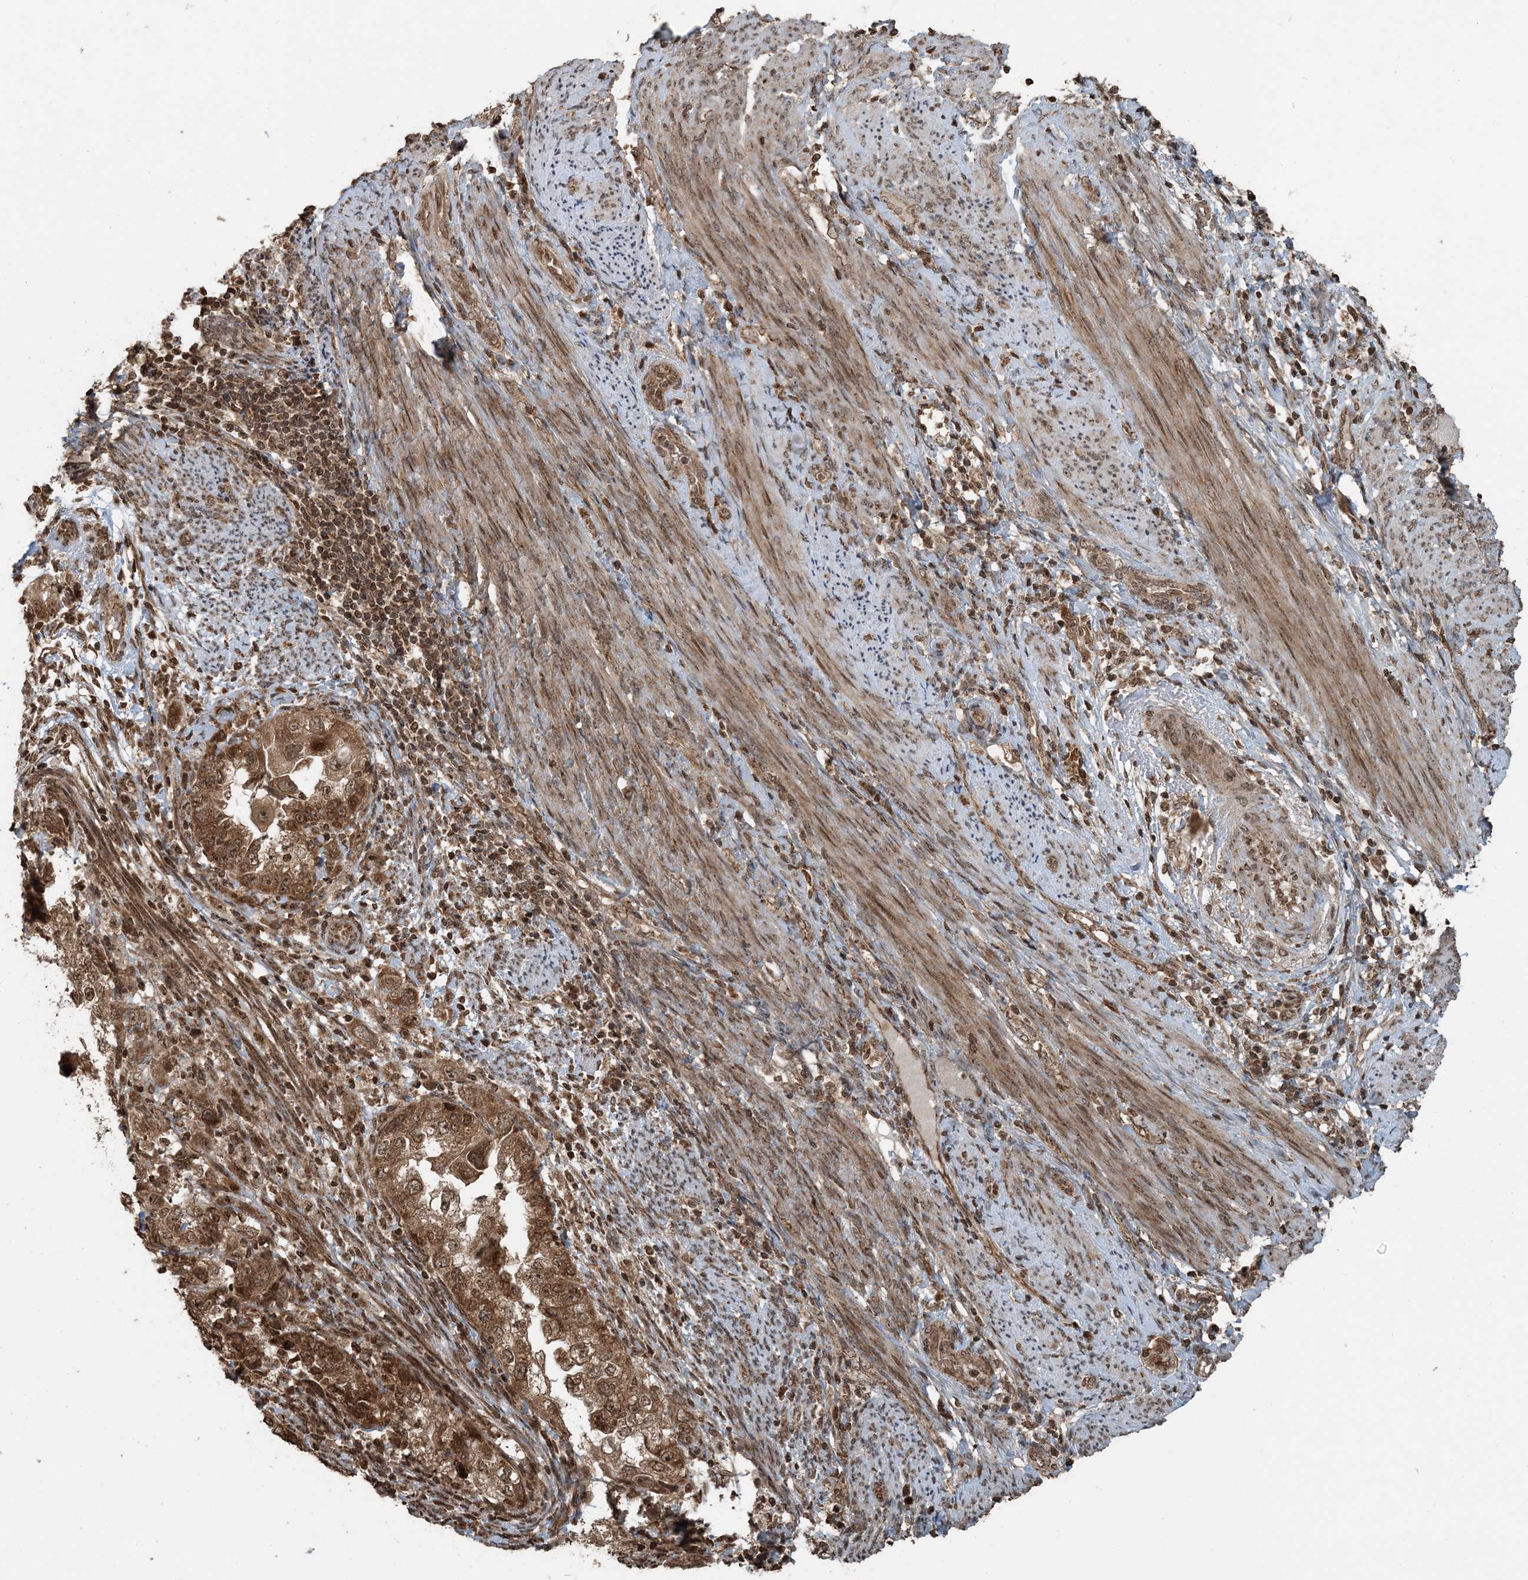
{"staining": {"intensity": "moderate", "quantity": ">75%", "location": "cytoplasmic/membranous,nuclear"}, "tissue": "endometrial cancer", "cell_type": "Tumor cells", "image_type": "cancer", "snomed": [{"axis": "morphology", "description": "Adenocarcinoma, NOS"}, {"axis": "topography", "description": "Endometrium"}], "caption": "Endometrial adenocarcinoma stained for a protein (brown) demonstrates moderate cytoplasmic/membranous and nuclear positive staining in approximately >75% of tumor cells.", "gene": "ZFAND2B", "patient": {"sex": "female", "age": 85}}